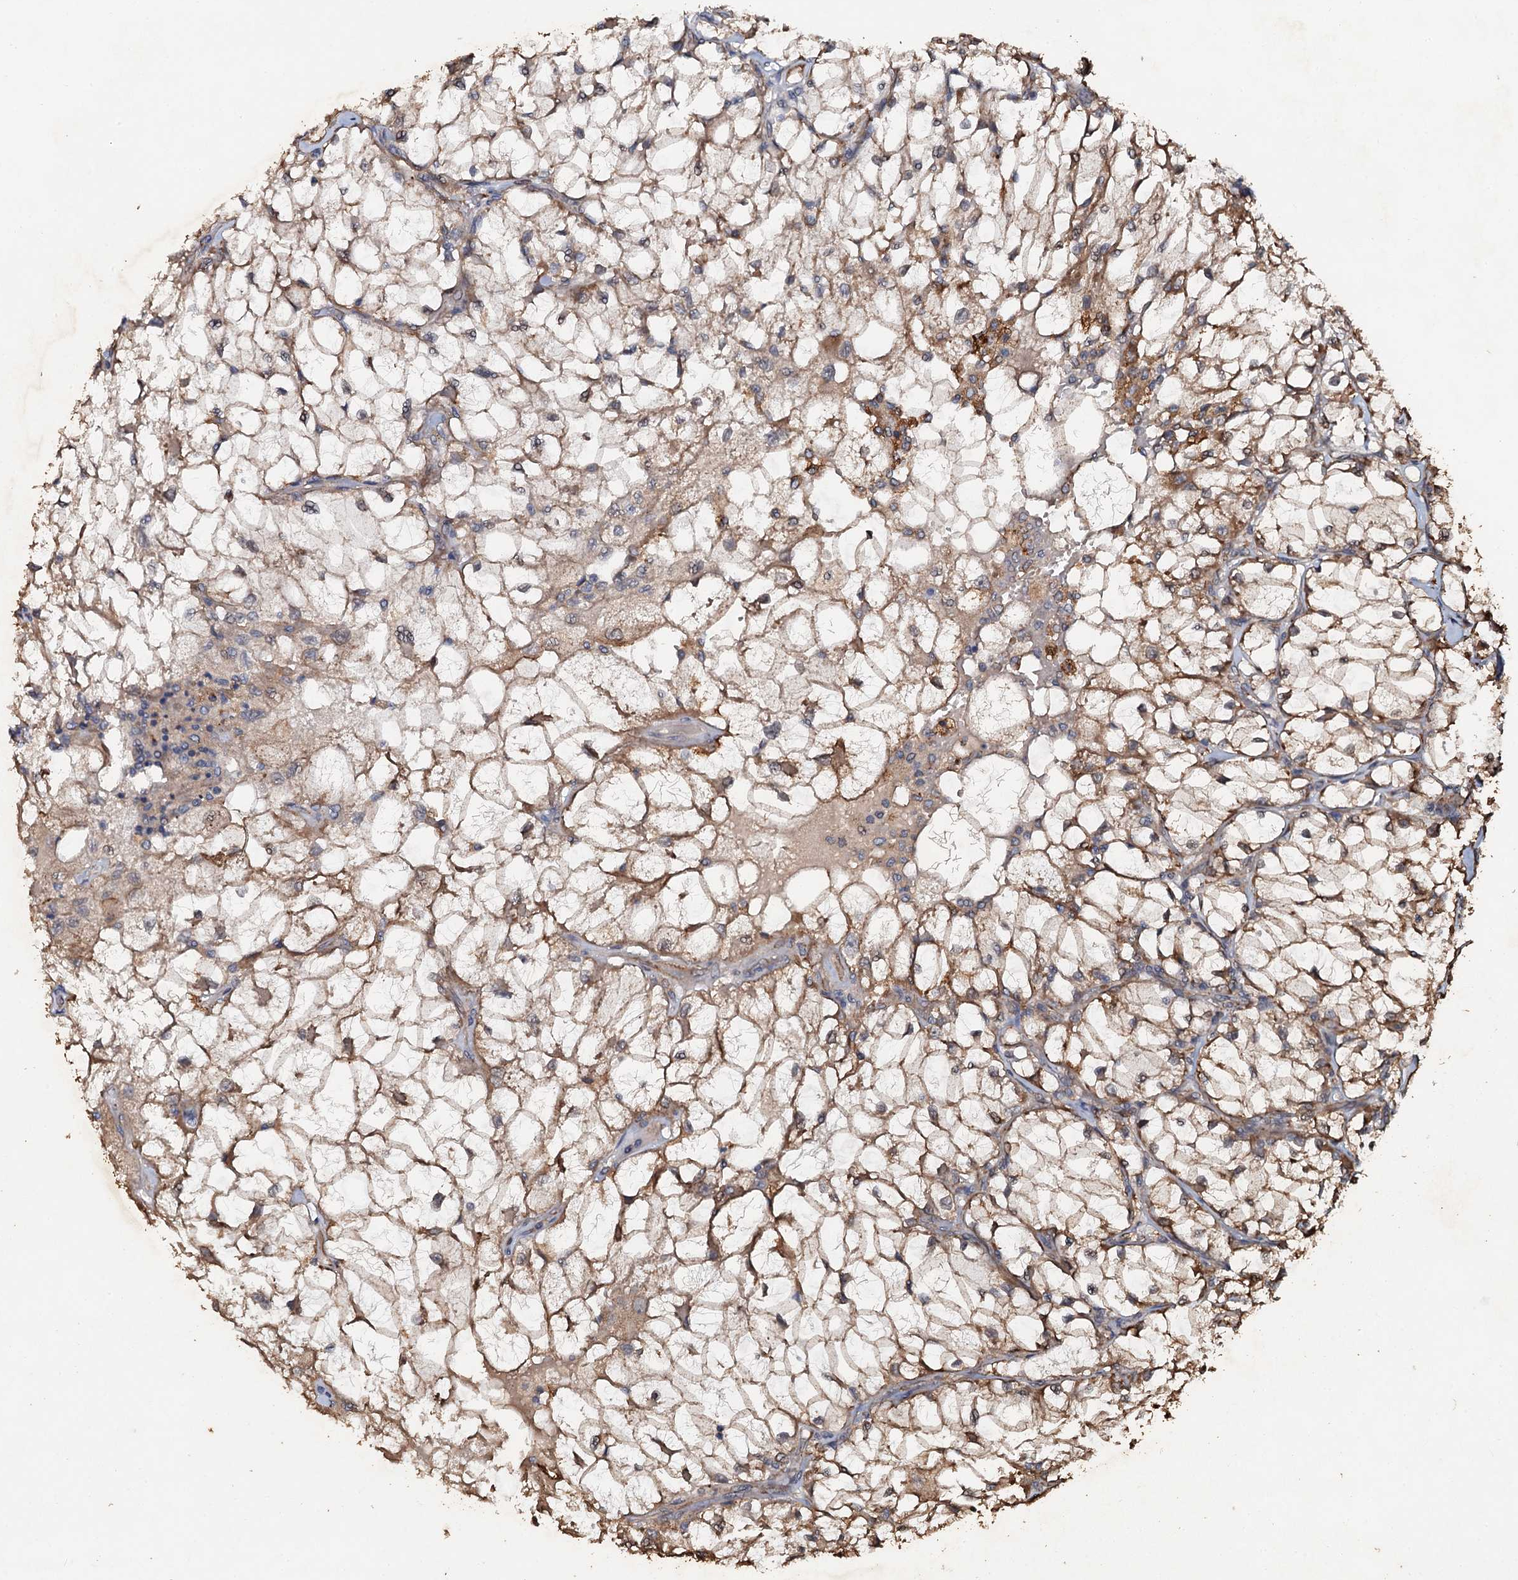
{"staining": {"intensity": "weak", "quantity": ">75%", "location": "cytoplasmic/membranous"}, "tissue": "renal cancer", "cell_type": "Tumor cells", "image_type": "cancer", "snomed": [{"axis": "morphology", "description": "Adenocarcinoma, NOS"}, {"axis": "topography", "description": "Kidney"}], "caption": "Immunohistochemistry micrograph of renal cancer (adenocarcinoma) stained for a protein (brown), which displays low levels of weak cytoplasmic/membranous expression in about >75% of tumor cells.", "gene": "ADAMTS10", "patient": {"sex": "female", "age": 69}}